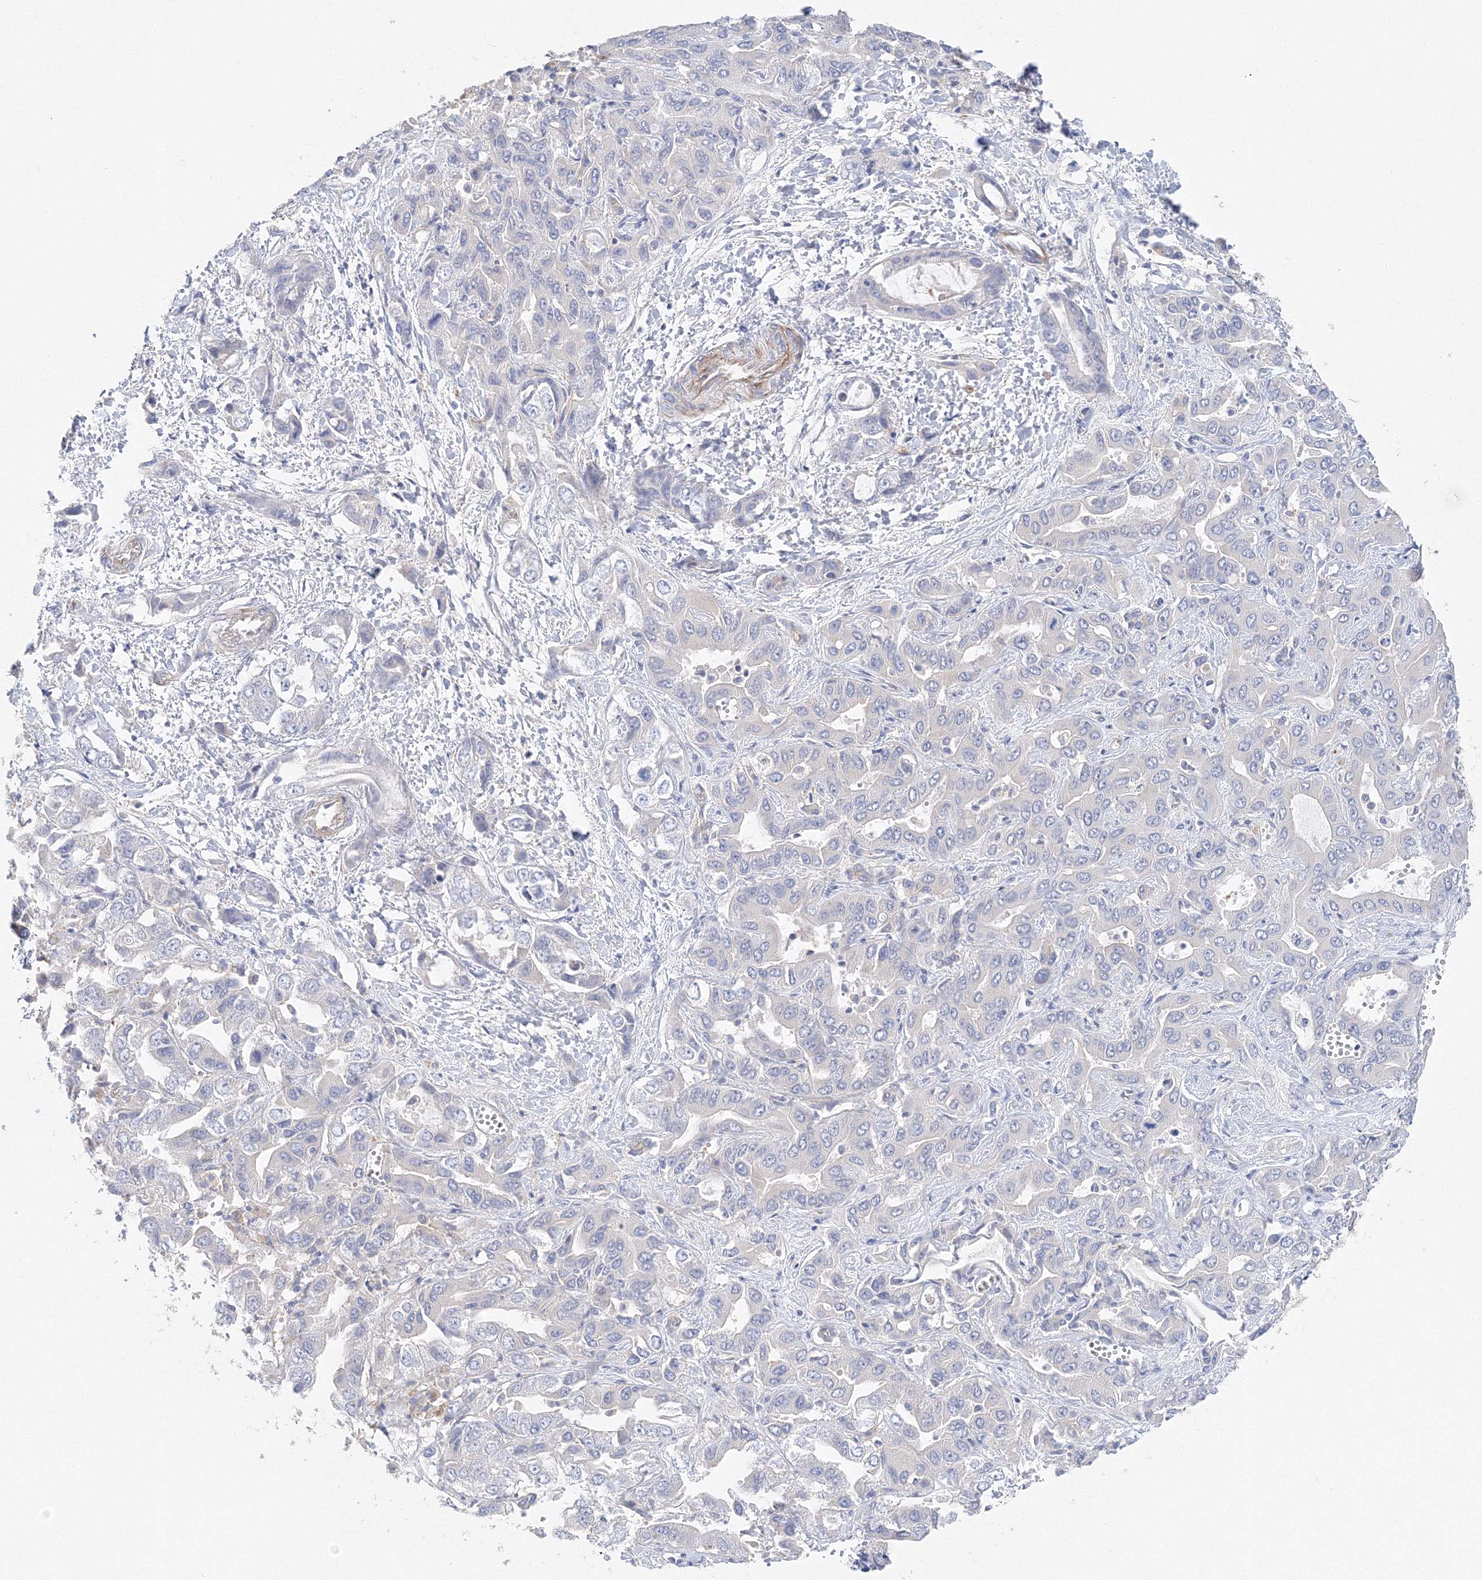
{"staining": {"intensity": "negative", "quantity": "none", "location": "none"}, "tissue": "liver cancer", "cell_type": "Tumor cells", "image_type": "cancer", "snomed": [{"axis": "morphology", "description": "Cholangiocarcinoma"}, {"axis": "topography", "description": "Liver"}], "caption": "Immunohistochemistry (IHC) histopathology image of liver cholangiocarcinoma stained for a protein (brown), which exhibits no expression in tumor cells.", "gene": "DIS3L2", "patient": {"sex": "female", "age": 52}}